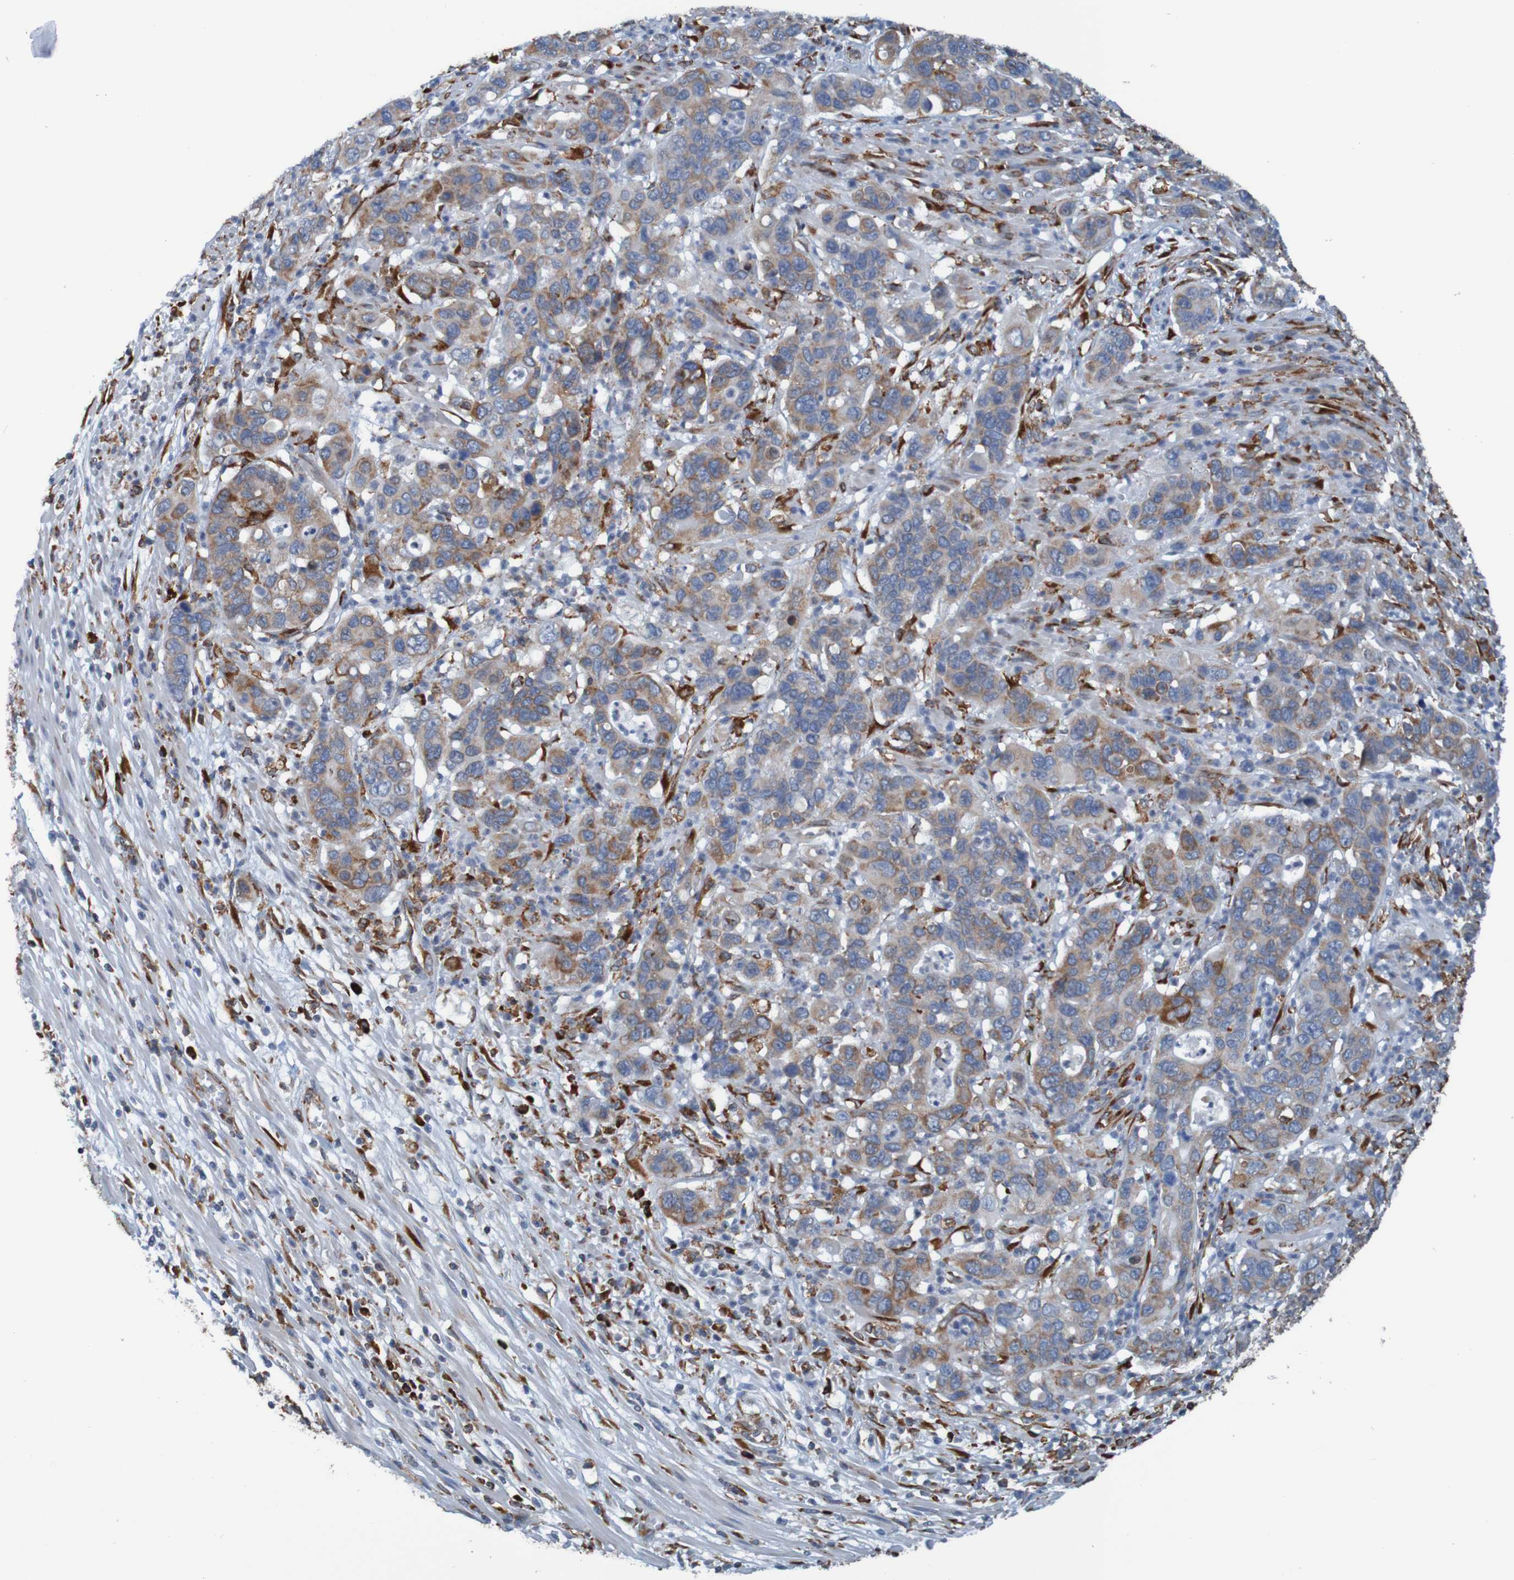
{"staining": {"intensity": "weak", "quantity": "25%-75%", "location": "cytoplasmic/membranous"}, "tissue": "pancreatic cancer", "cell_type": "Tumor cells", "image_type": "cancer", "snomed": [{"axis": "morphology", "description": "Adenocarcinoma, NOS"}, {"axis": "topography", "description": "Pancreas"}], "caption": "About 25%-75% of tumor cells in pancreatic adenocarcinoma reveal weak cytoplasmic/membranous protein expression as visualized by brown immunohistochemical staining.", "gene": "SSR1", "patient": {"sex": "female", "age": 71}}